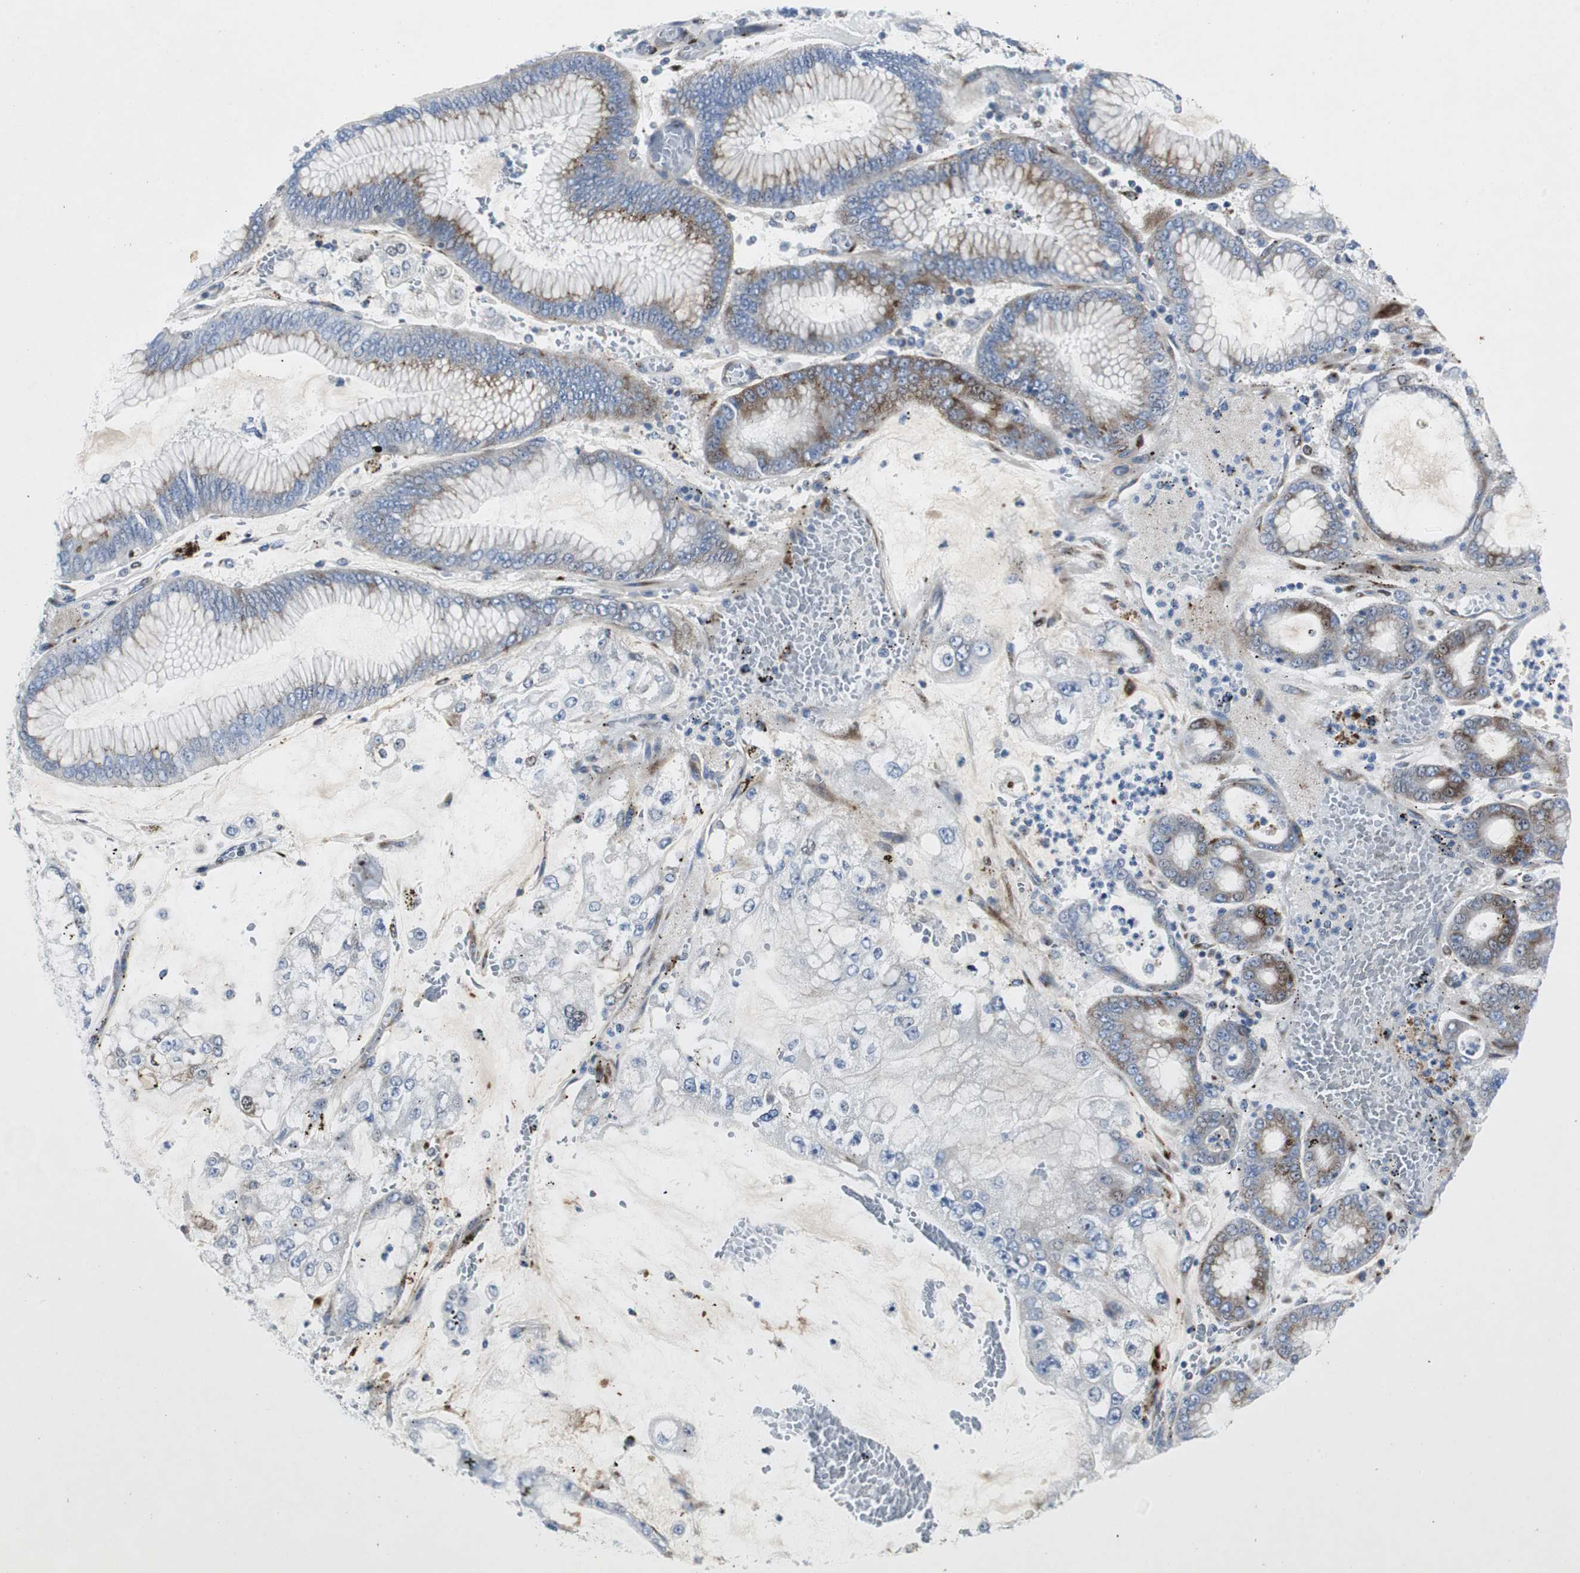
{"staining": {"intensity": "moderate", "quantity": "25%-75%", "location": "cytoplasmic/membranous"}, "tissue": "stomach cancer", "cell_type": "Tumor cells", "image_type": "cancer", "snomed": [{"axis": "morphology", "description": "Normal tissue, NOS"}, {"axis": "morphology", "description": "Adenocarcinoma, NOS"}, {"axis": "topography", "description": "Stomach, upper"}, {"axis": "topography", "description": "Stomach"}], "caption": "About 25%-75% of tumor cells in adenocarcinoma (stomach) display moderate cytoplasmic/membranous protein expression as visualized by brown immunohistochemical staining.", "gene": "BBC3", "patient": {"sex": "male", "age": 76}}